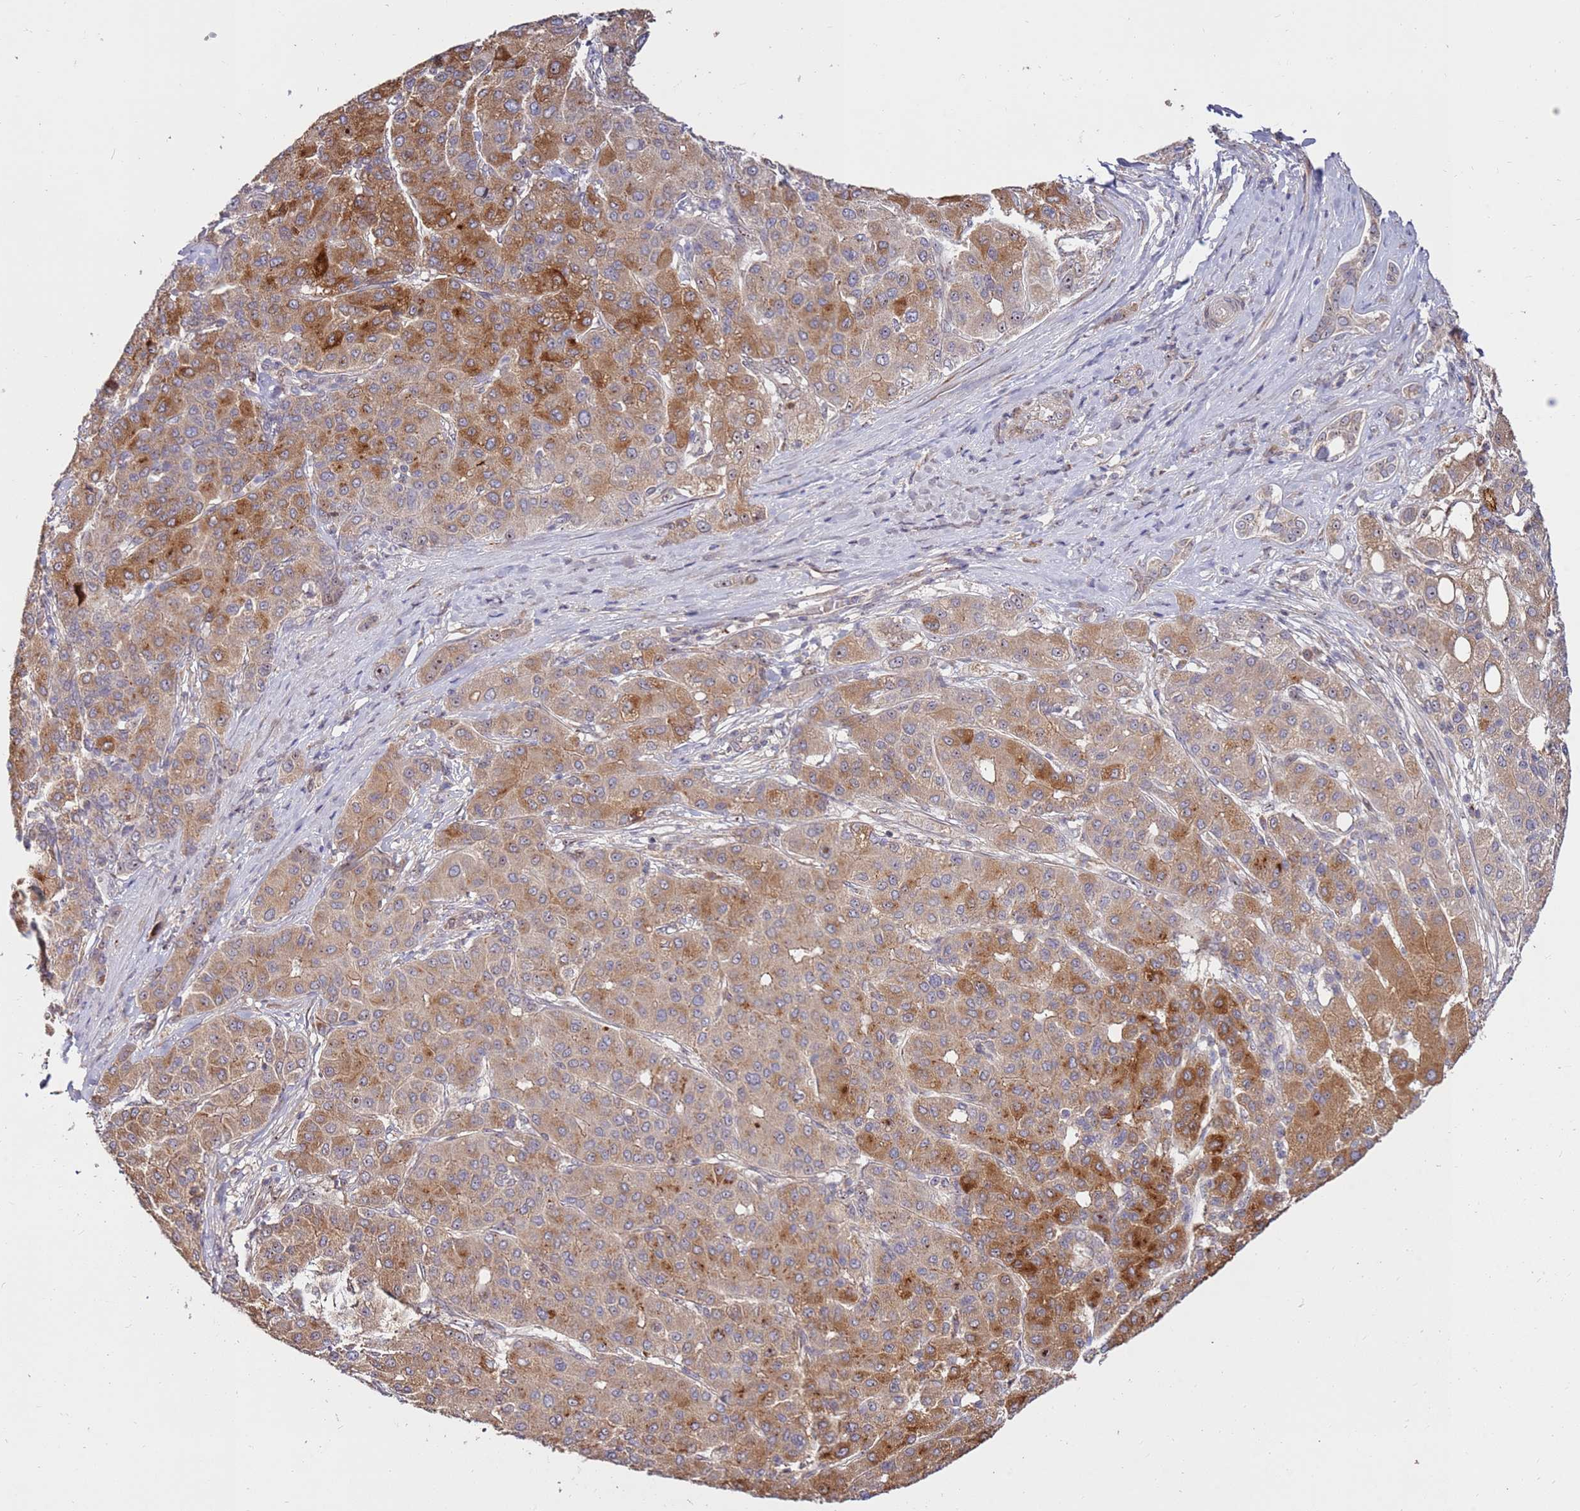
{"staining": {"intensity": "strong", "quantity": "25%-75%", "location": "cytoplasmic/membranous"}, "tissue": "liver cancer", "cell_type": "Tumor cells", "image_type": "cancer", "snomed": [{"axis": "morphology", "description": "Carcinoma, Hepatocellular, NOS"}, {"axis": "topography", "description": "Liver"}], "caption": "An immunohistochemistry photomicrograph of tumor tissue is shown. Protein staining in brown labels strong cytoplasmic/membranous positivity in liver hepatocellular carcinoma within tumor cells.", "gene": "KIF25", "patient": {"sex": "male", "age": 65}}